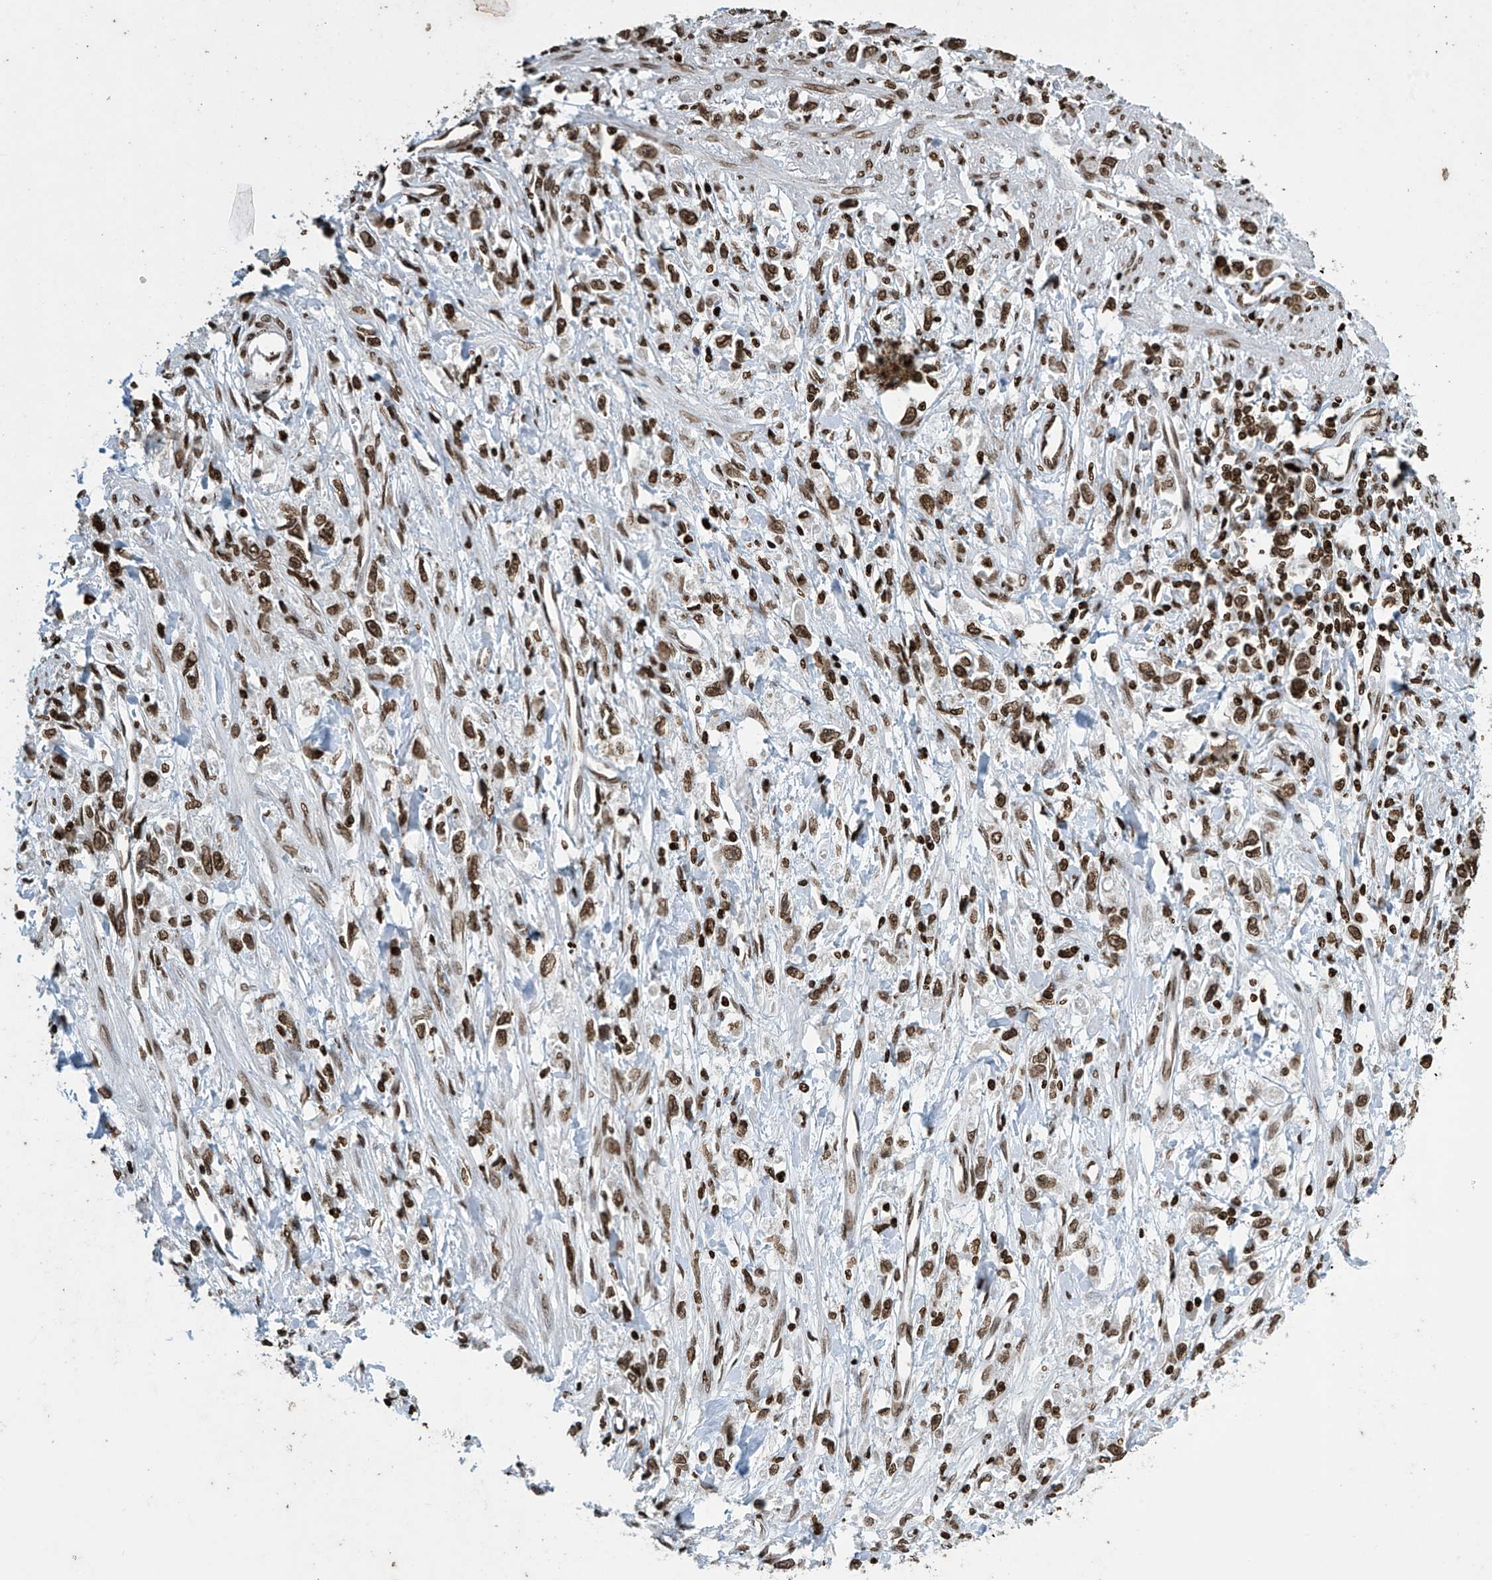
{"staining": {"intensity": "moderate", "quantity": ">75%", "location": "nuclear"}, "tissue": "stomach cancer", "cell_type": "Tumor cells", "image_type": "cancer", "snomed": [{"axis": "morphology", "description": "Adenocarcinoma, NOS"}, {"axis": "topography", "description": "Stomach"}], "caption": "About >75% of tumor cells in stomach cancer display moderate nuclear protein positivity as visualized by brown immunohistochemical staining.", "gene": "H4C16", "patient": {"sex": "female", "age": 59}}